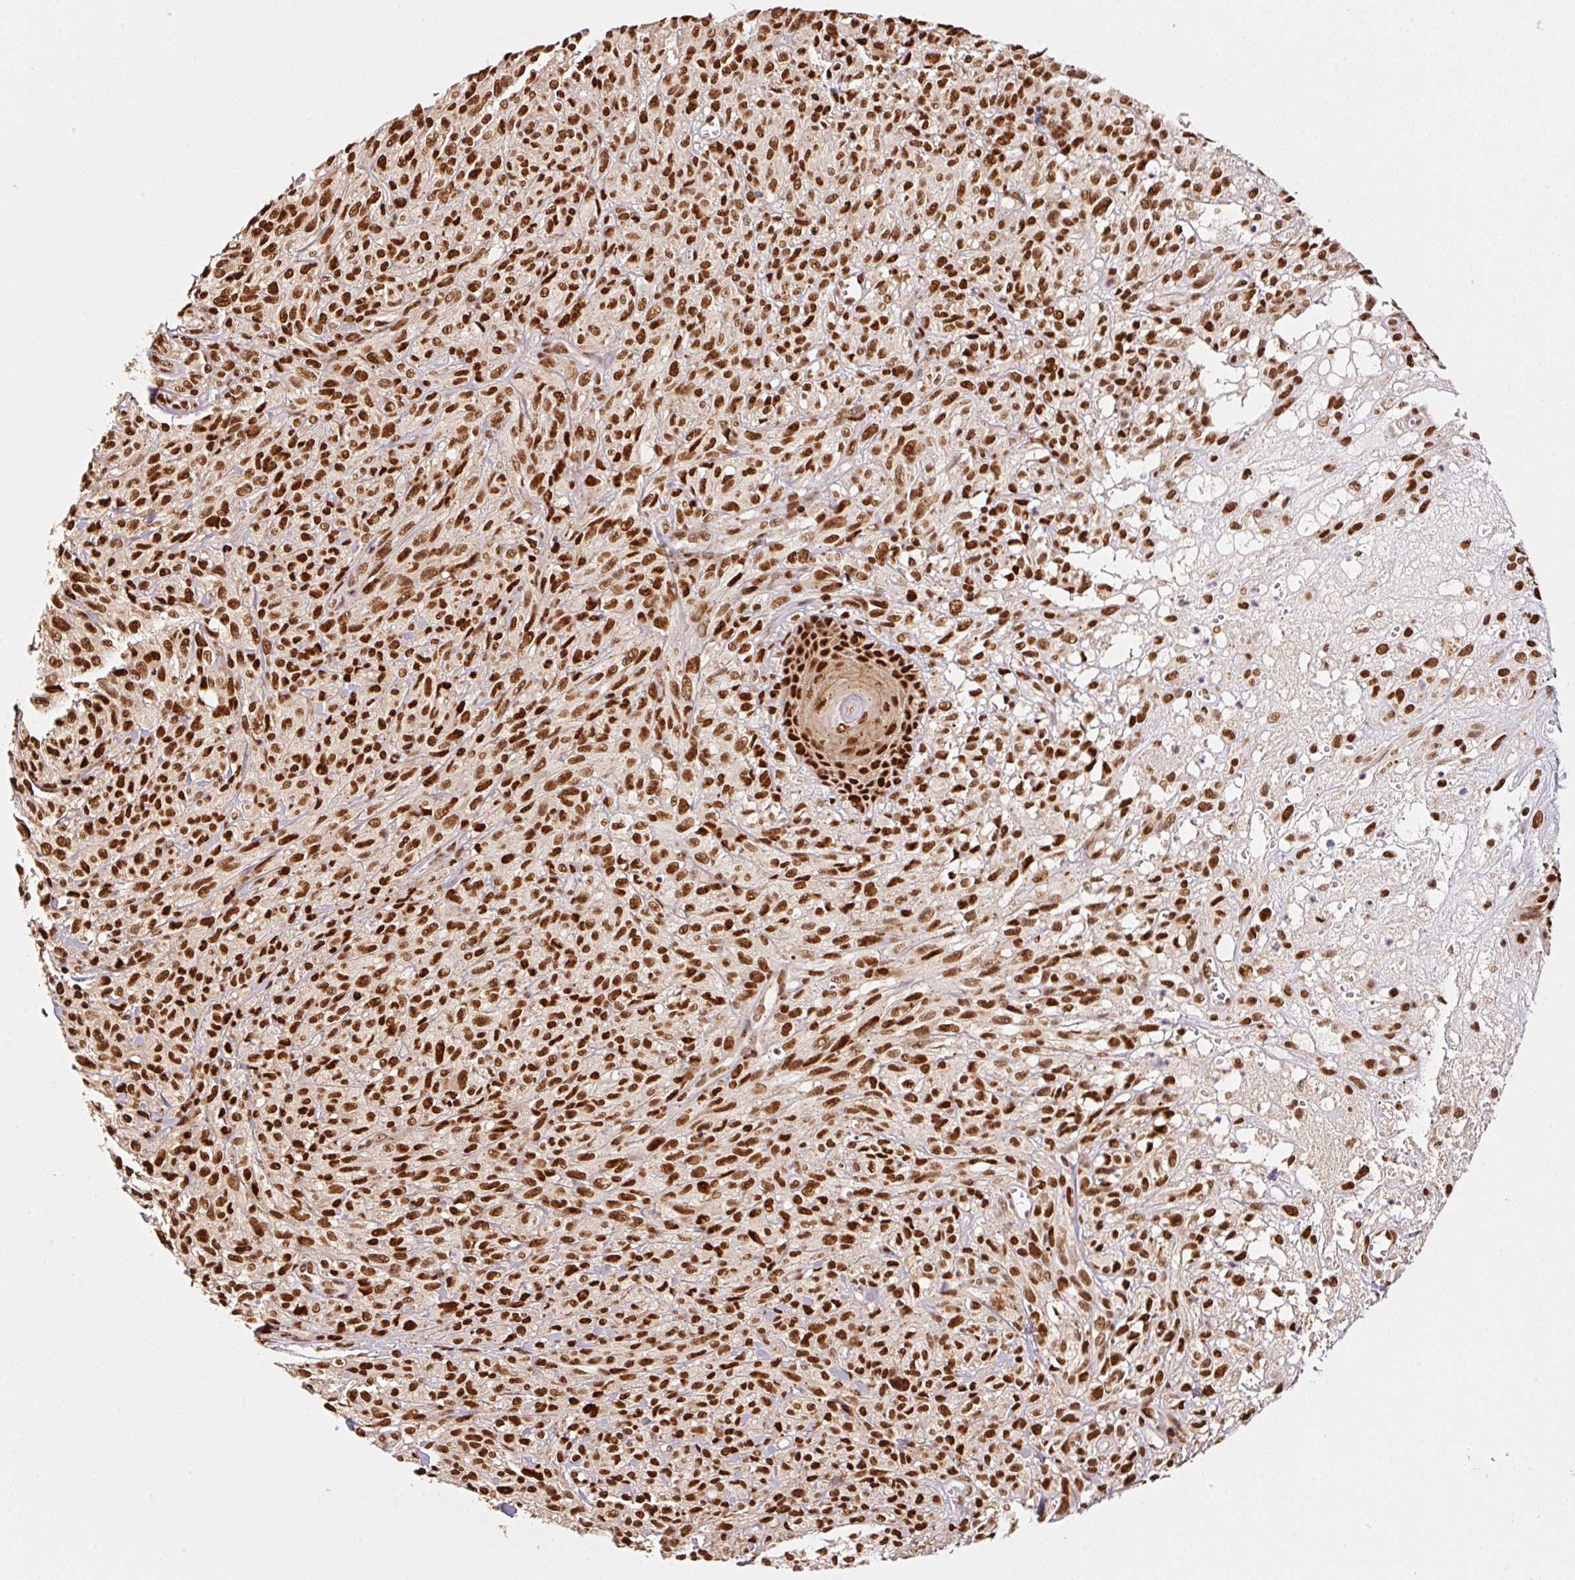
{"staining": {"intensity": "strong", "quantity": ">75%", "location": "nuclear"}, "tissue": "melanoma", "cell_type": "Tumor cells", "image_type": "cancer", "snomed": [{"axis": "morphology", "description": "Malignant melanoma, NOS"}, {"axis": "topography", "description": "Skin of upper arm"}], "caption": "An image showing strong nuclear expression in about >75% of tumor cells in malignant melanoma, as visualized by brown immunohistochemical staining.", "gene": "GPR139", "patient": {"sex": "female", "age": 65}}